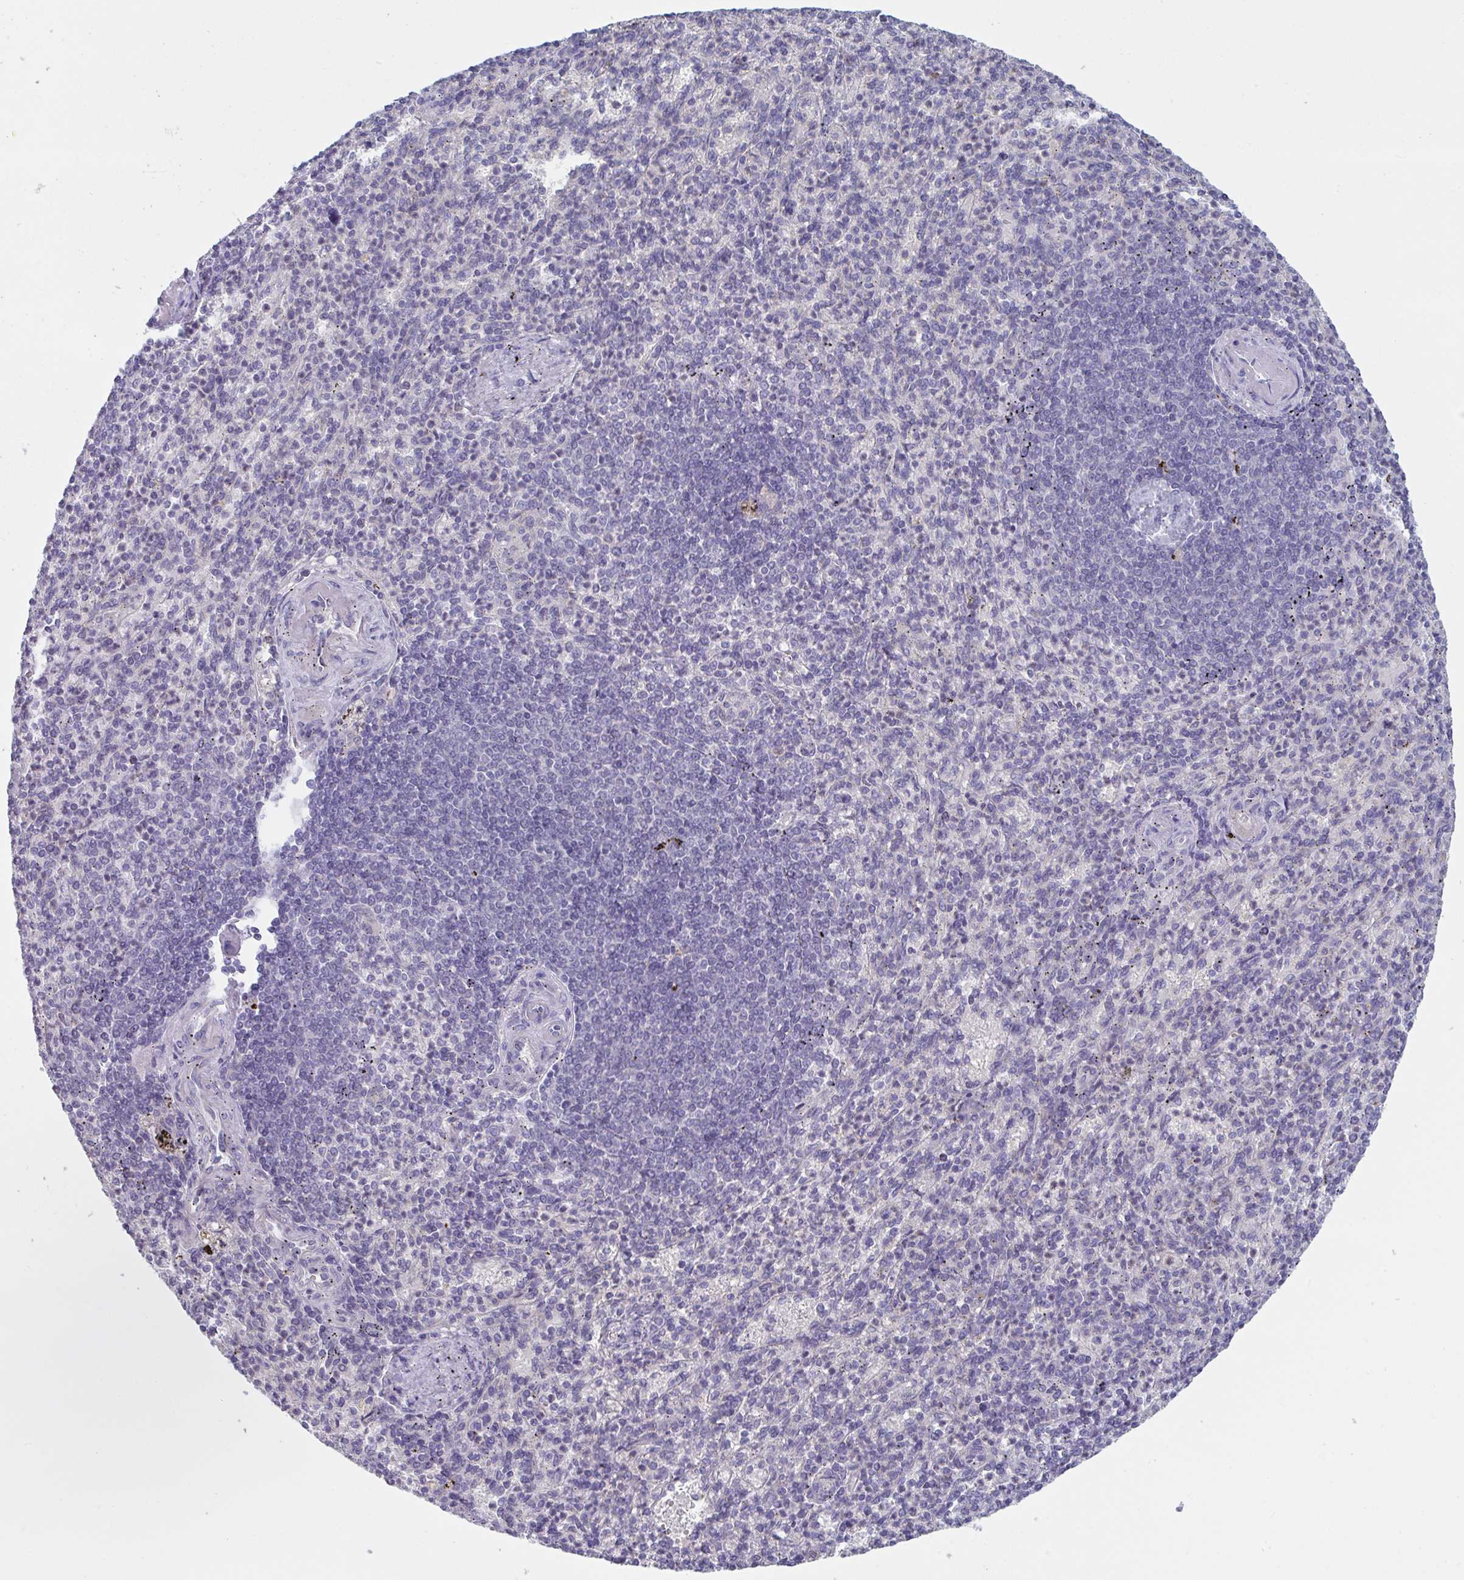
{"staining": {"intensity": "negative", "quantity": "none", "location": "none"}, "tissue": "spleen", "cell_type": "Cells in red pulp", "image_type": "normal", "snomed": [{"axis": "morphology", "description": "Normal tissue, NOS"}, {"axis": "topography", "description": "Spleen"}], "caption": "Protein analysis of unremarkable spleen reveals no significant positivity in cells in red pulp. (Stains: DAB (3,3'-diaminobenzidine) immunohistochemistry with hematoxylin counter stain, Microscopy: brightfield microscopy at high magnification).", "gene": "PTPRD", "patient": {"sex": "female", "age": 74}}